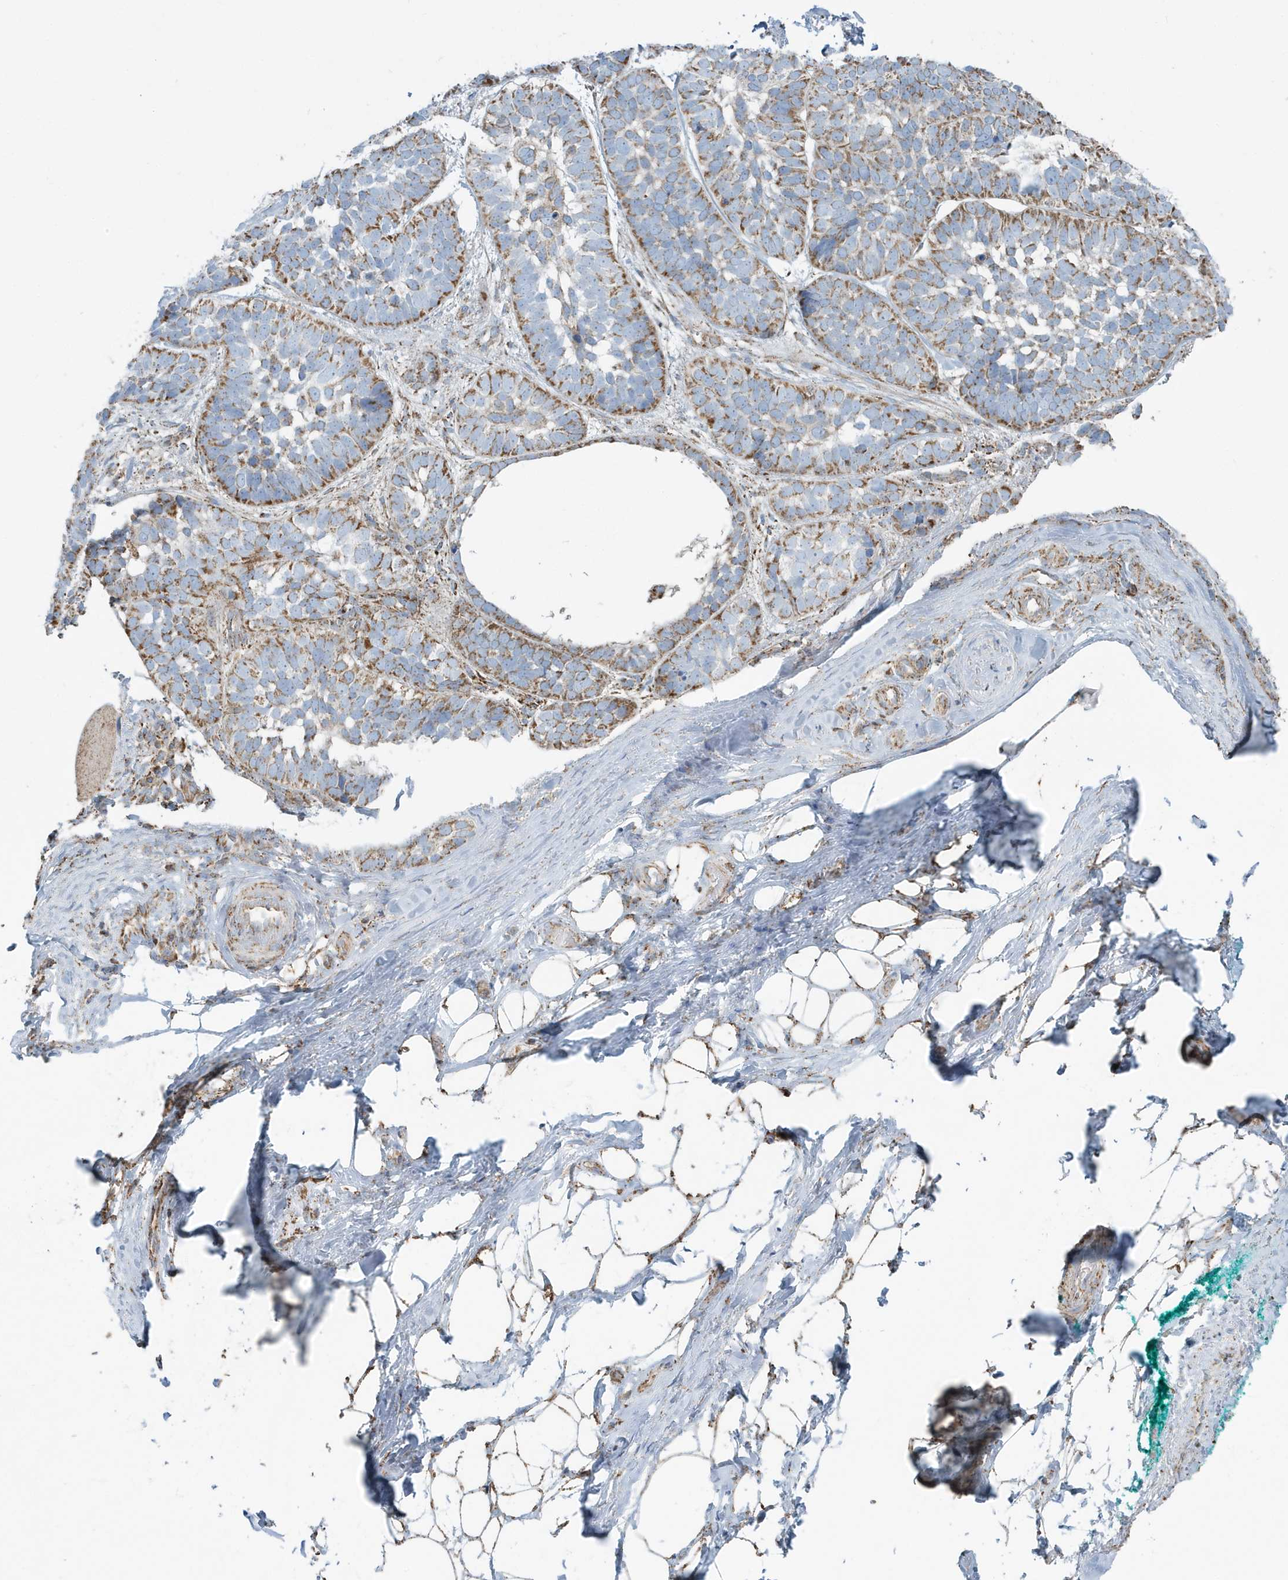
{"staining": {"intensity": "moderate", "quantity": ">75%", "location": "cytoplasmic/membranous"}, "tissue": "skin cancer", "cell_type": "Tumor cells", "image_type": "cancer", "snomed": [{"axis": "morphology", "description": "Basal cell carcinoma"}, {"axis": "topography", "description": "Skin"}], "caption": "Human basal cell carcinoma (skin) stained with a protein marker displays moderate staining in tumor cells.", "gene": "RAB11FIP3", "patient": {"sex": "male", "age": 62}}